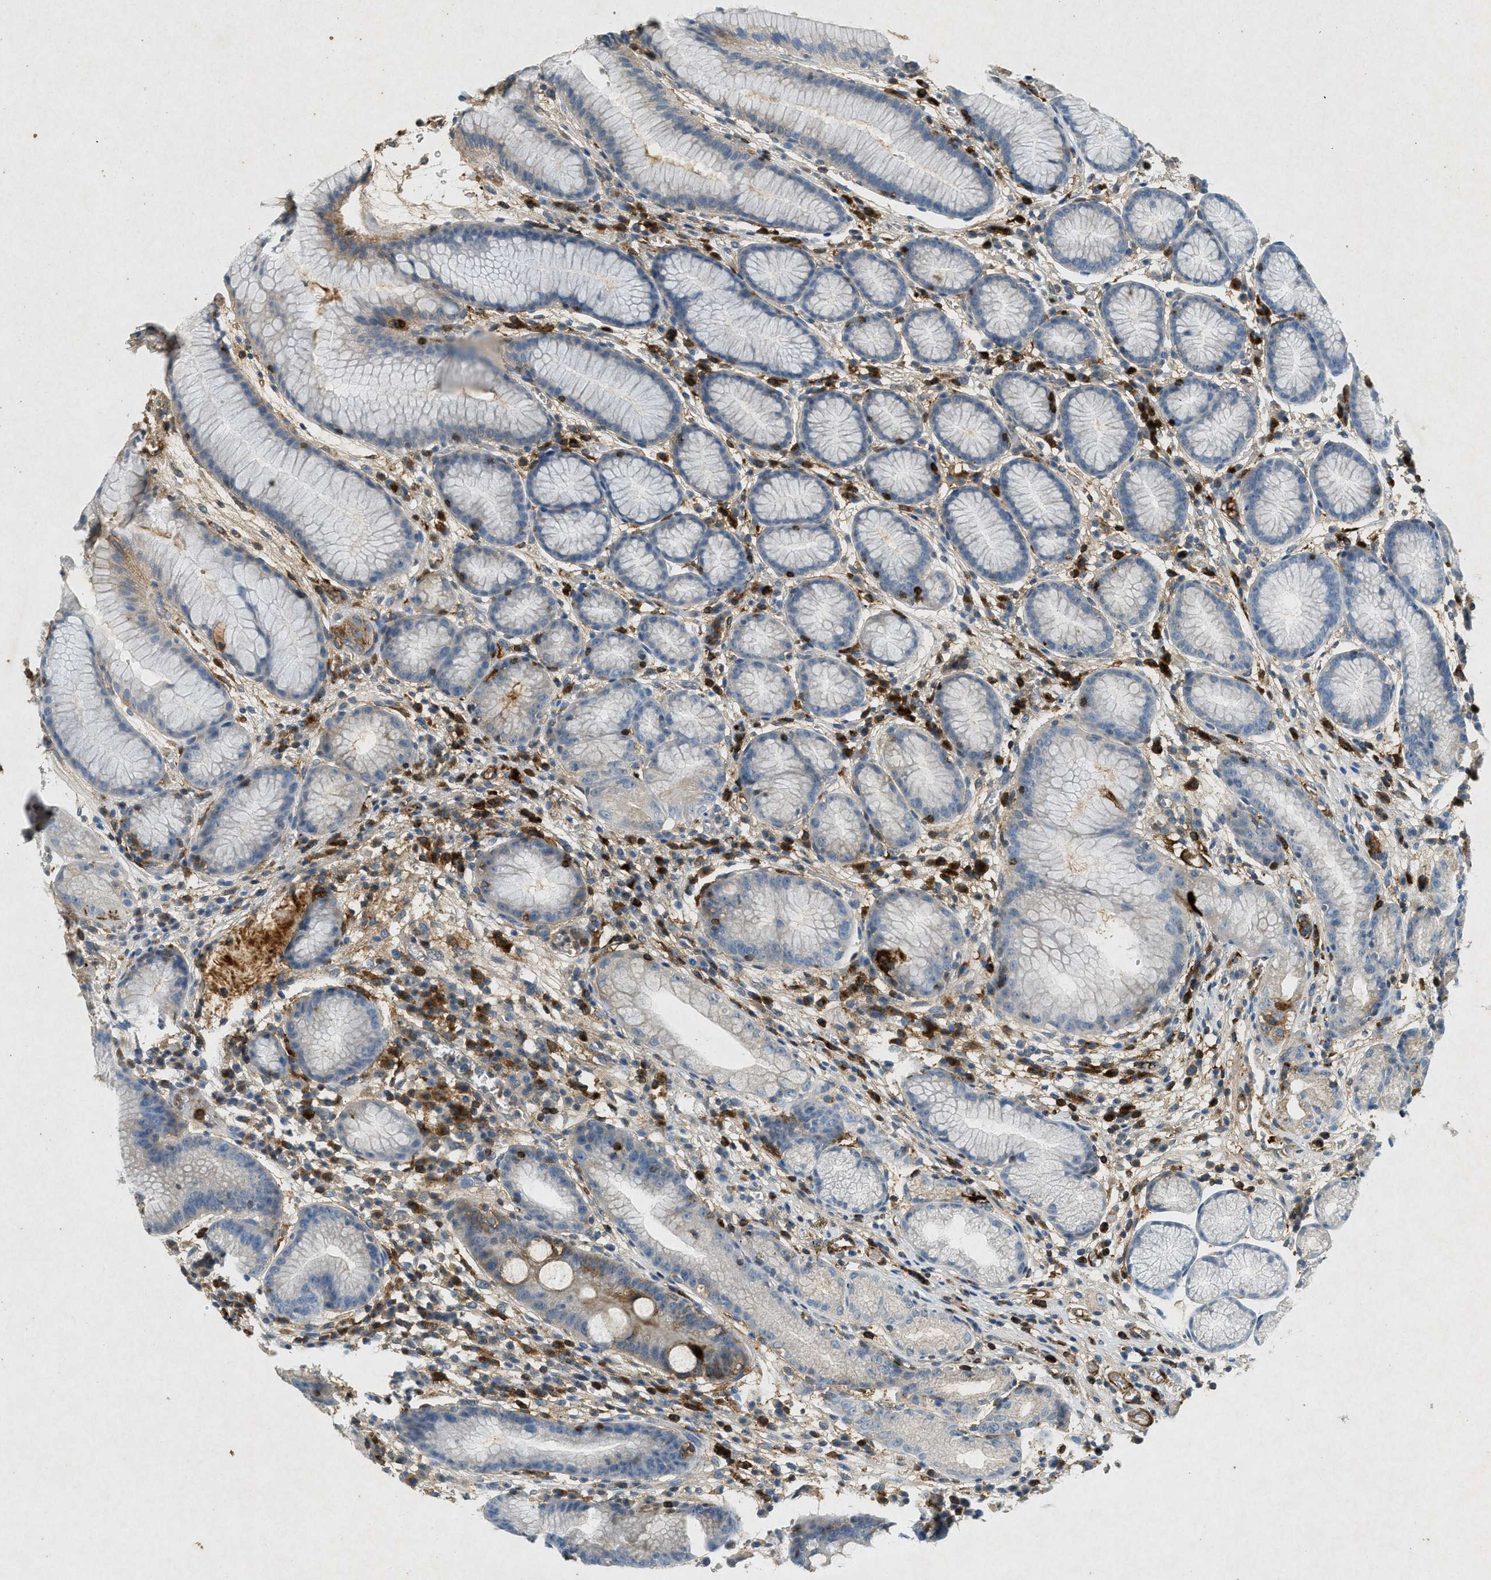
{"staining": {"intensity": "moderate", "quantity": "<25%", "location": "cytoplasmic/membranous"}, "tissue": "stomach", "cell_type": "Glandular cells", "image_type": "normal", "snomed": [{"axis": "morphology", "description": "Normal tissue, NOS"}, {"axis": "morphology", "description": "Inflammation, NOS"}, {"axis": "topography", "description": "Stomach, lower"}], "caption": "Protein staining reveals moderate cytoplasmic/membranous positivity in about <25% of glandular cells in unremarkable stomach. (DAB (3,3'-diaminobenzidine) = brown stain, brightfield microscopy at high magnification).", "gene": "F2", "patient": {"sex": "male", "age": 59}}